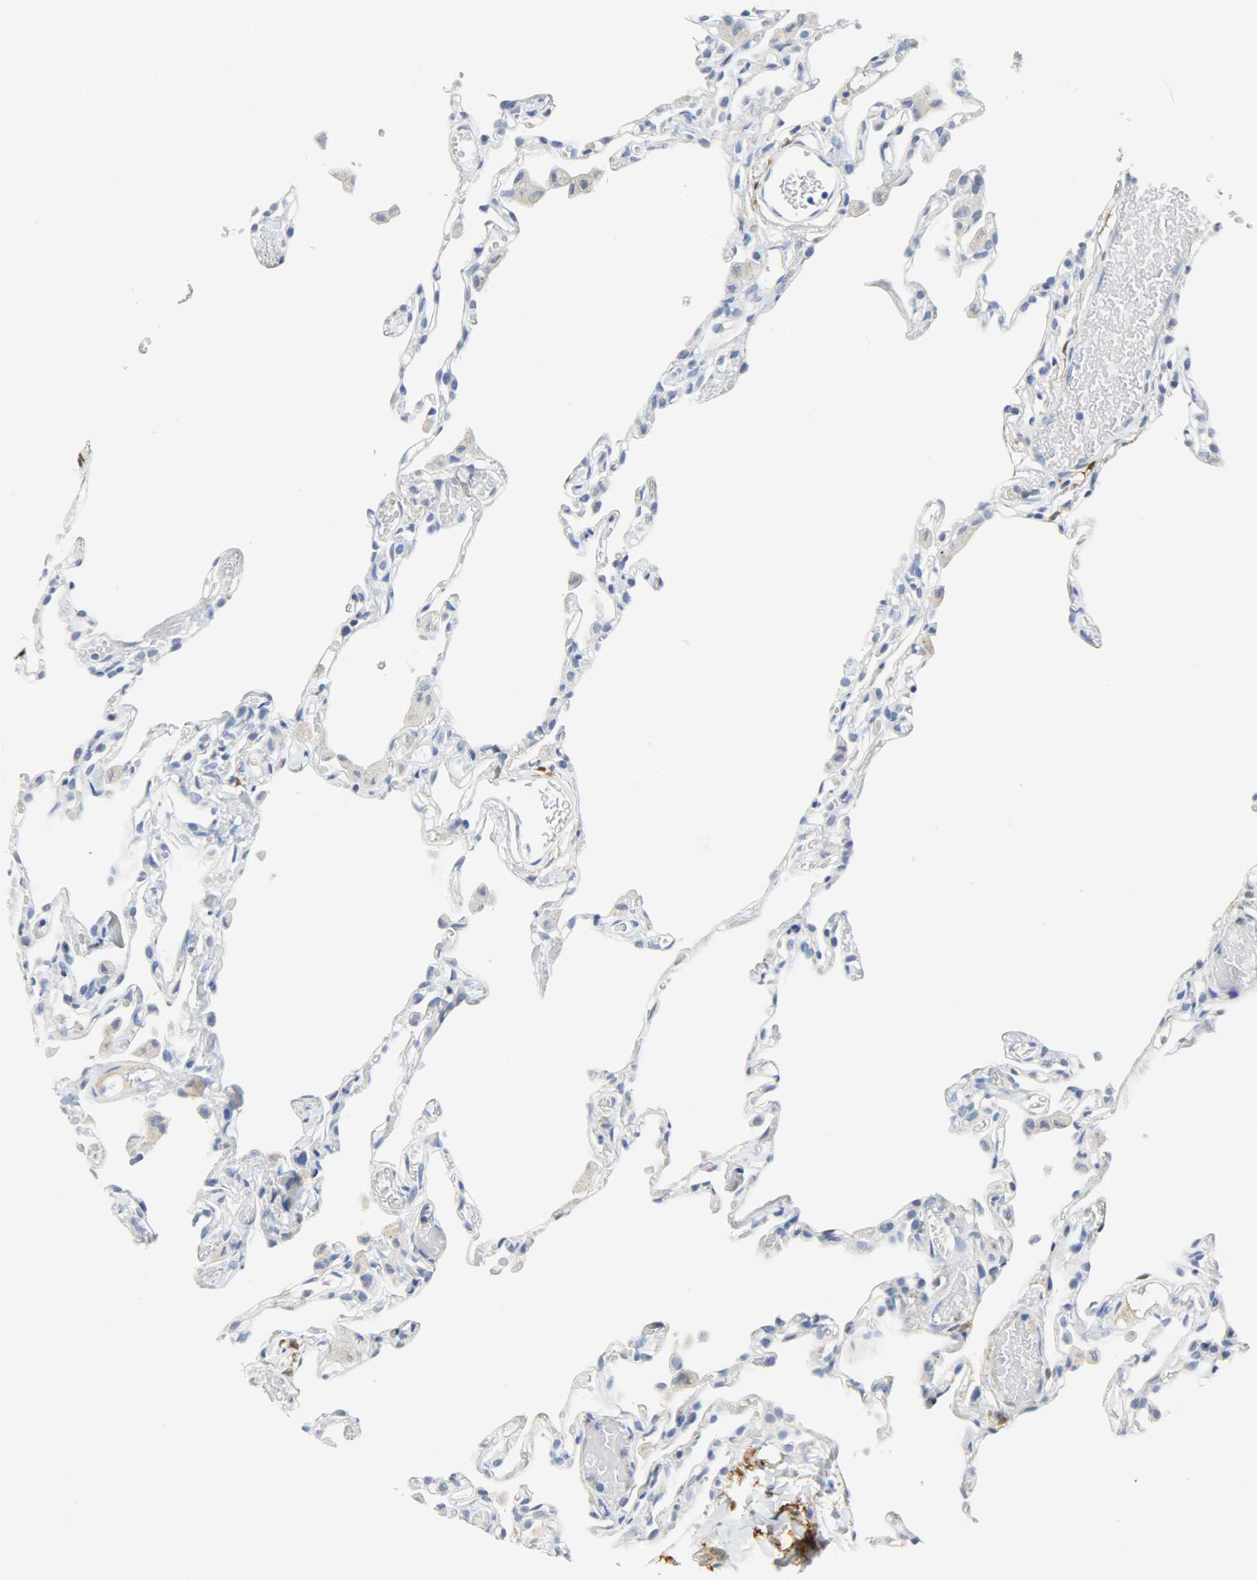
{"staining": {"intensity": "strong", "quantity": "<25%", "location": "cytoplasmic/membranous"}, "tissue": "lung", "cell_type": "Alveolar cells", "image_type": "normal", "snomed": [{"axis": "morphology", "description": "Normal tissue, NOS"}, {"axis": "topography", "description": "Lung"}], "caption": "An image of human lung stained for a protein demonstrates strong cytoplasmic/membranous brown staining in alveolar cells.", "gene": "CA3", "patient": {"sex": "female", "age": 49}}